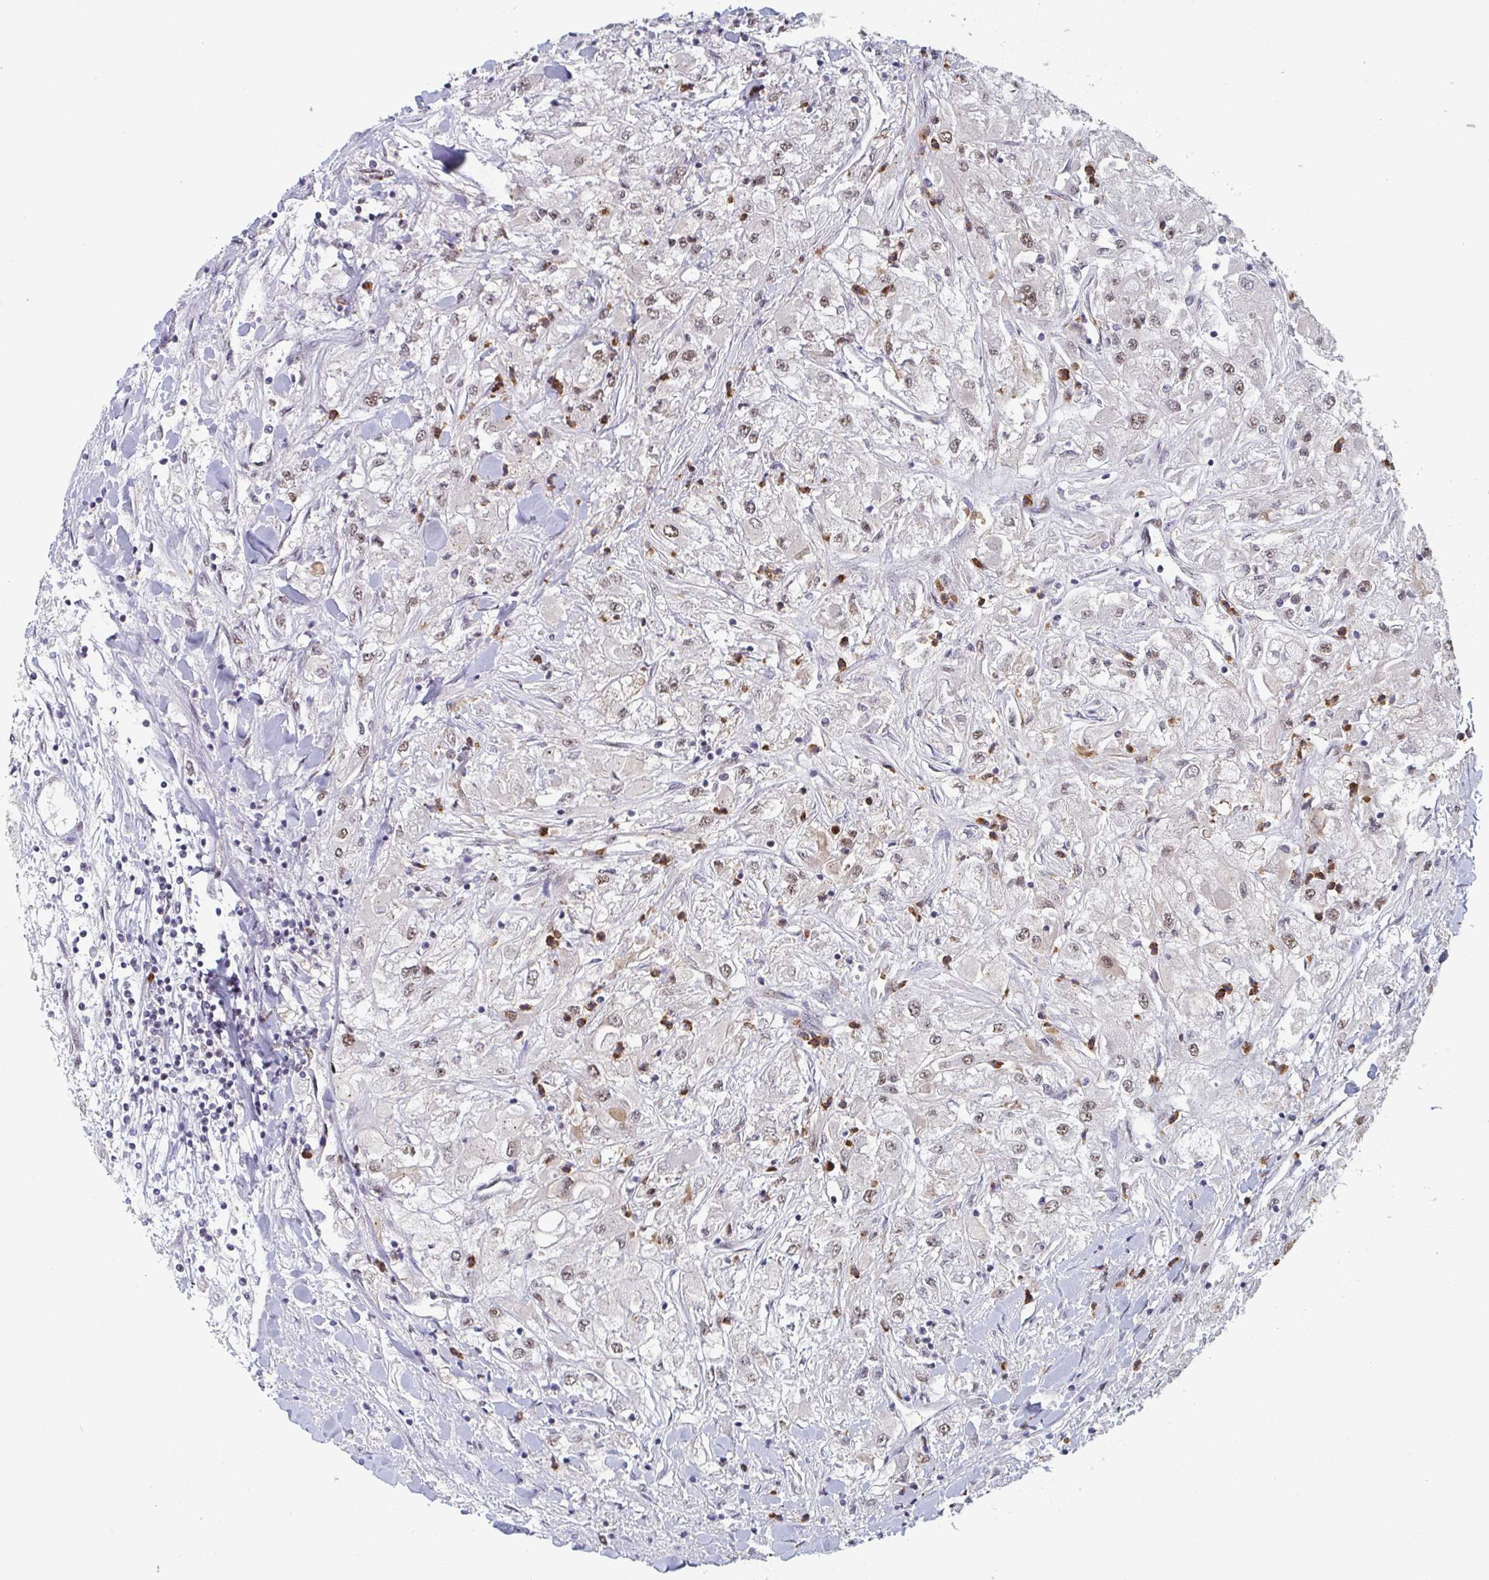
{"staining": {"intensity": "moderate", "quantity": "25%-75%", "location": "nuclear"}, "tissue": "renal cancer", "cell_type": "Tumor cells", "image_type": "cancer", "snomed": [{"axis": "morphology", "description": "Adenocarcinoma, NOS"}, {"axis": "topography", "description": "Kidney"}], "caption": "Immunohistochemical staining of human renal adenocarcinoma reveals medium levels of moderate nuclear protein expression in about 25%-75% of tumor cells.", "gene": "RNF212", "patient": {"sex": "male", "age": 80}}